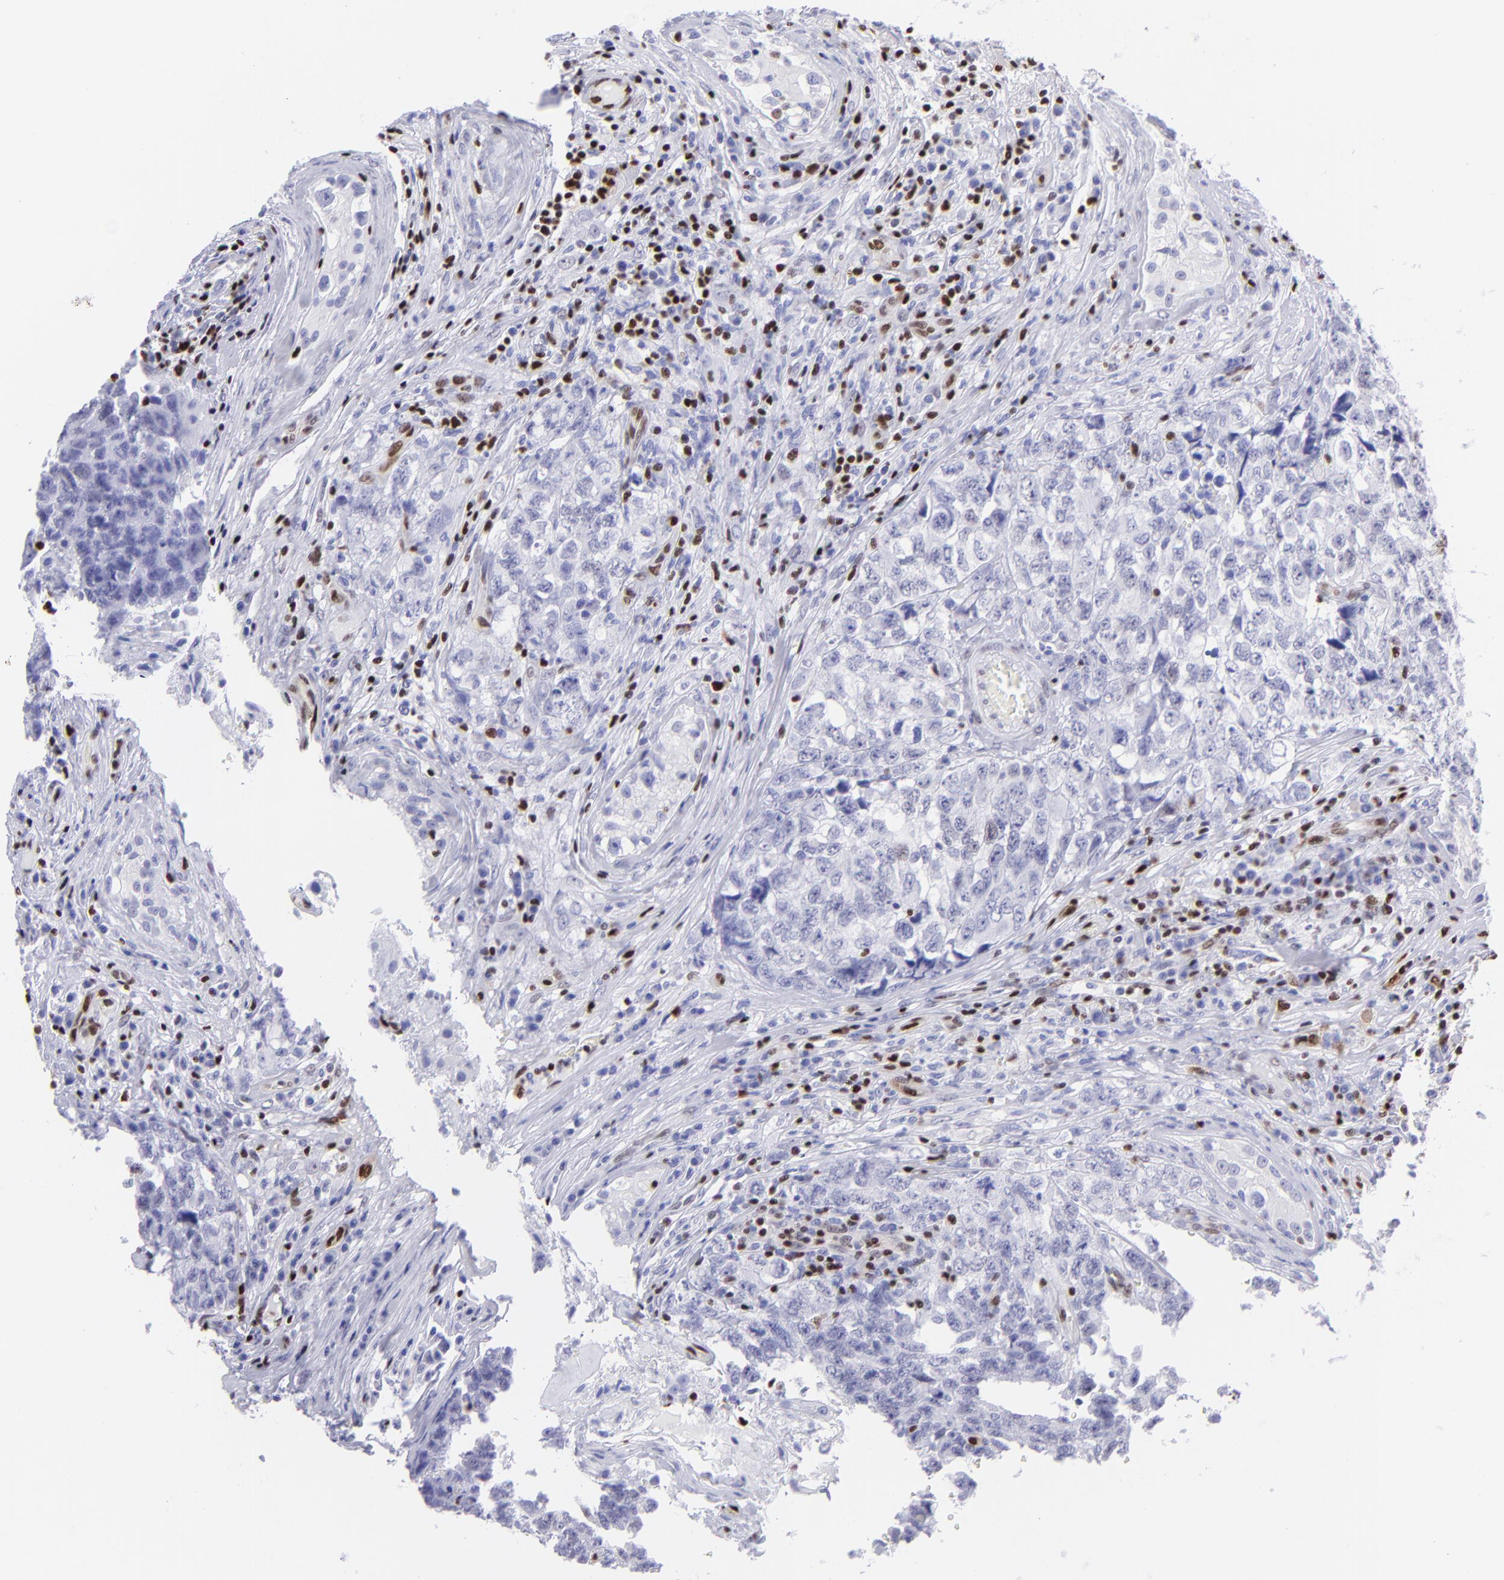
{"staining": {"intensity": "negative", "quantity": "none", "location": "none"}, "tissue": "testis cancer", "cell_type": "Tumor cells", "image_type": "cancer", "snomed": [{"axis": "morphology", "description": "Carcinoma, Embryonal, NOS"}, {"axis": "topography", "description": "Testis"}], "caption": "High magnification brightfield microscopy of testis cancer stained with DAB (brown) and counterstained with hematoxylin (blue): tumor cells show no significant staining.", "gene": "ETS1", "patient": {"sex": "male", "age": 31}}